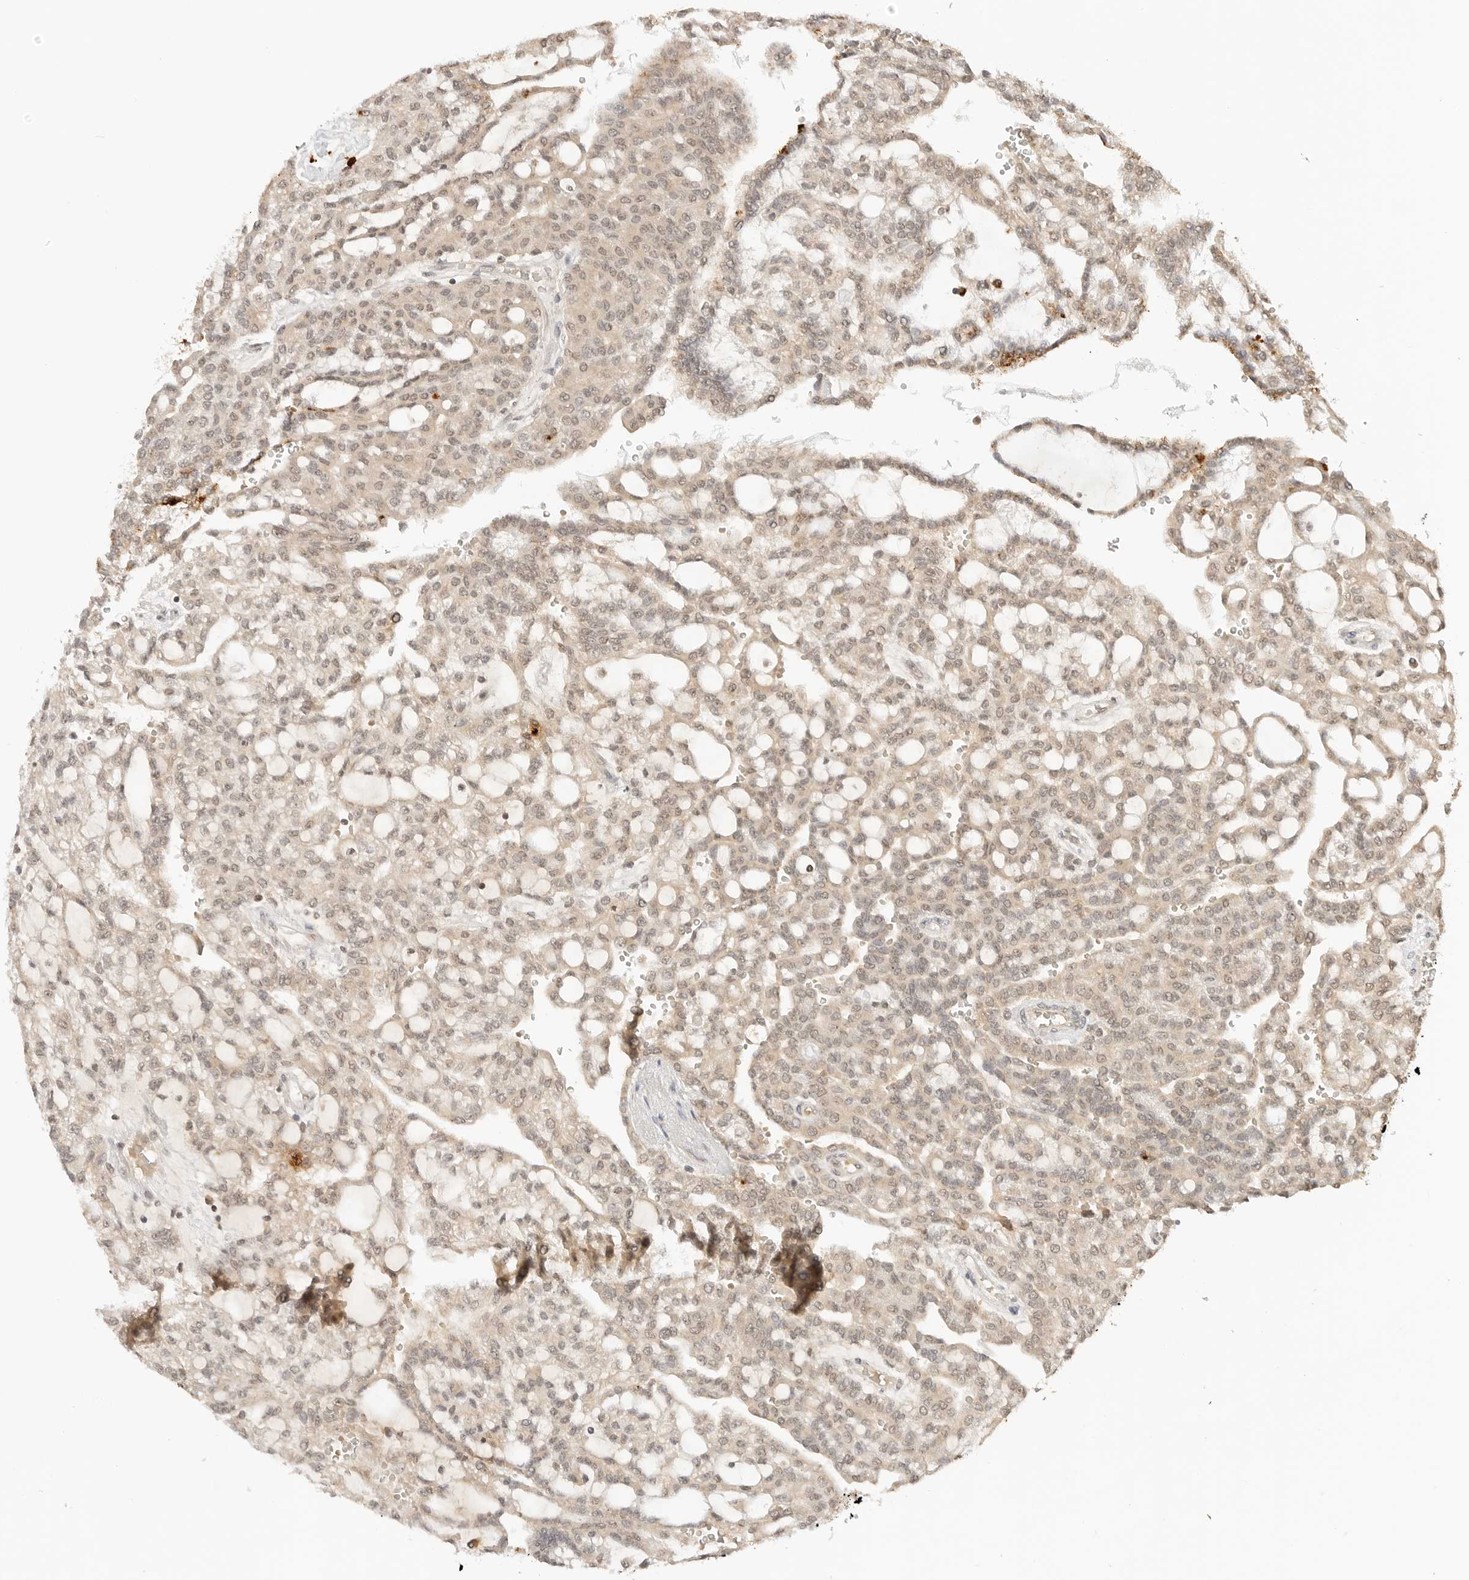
{"staining": {"intensity": "weak", "quantity": ">75%", "location": "cytoplasmic/membranous,nuclear"}, "tissue": "renal cancer", "cell_type": "Tumor cells", "image_type": "cancer", "snomed": [{"axis": "morphology", "description": "Adenocarcinoma, NOS"}, {"axis": "topography", "description": "Kidney"}], "caption": "IHC (DAB (3,3'-diaminobenzidine)) staining of renal adenocarcinoma shows weak cytoplasmic/membranous and nuclear protein staining in about >75% of tumor cells.", "gene": "GPR34", "patient": {"sex": "male", "age": 63}}